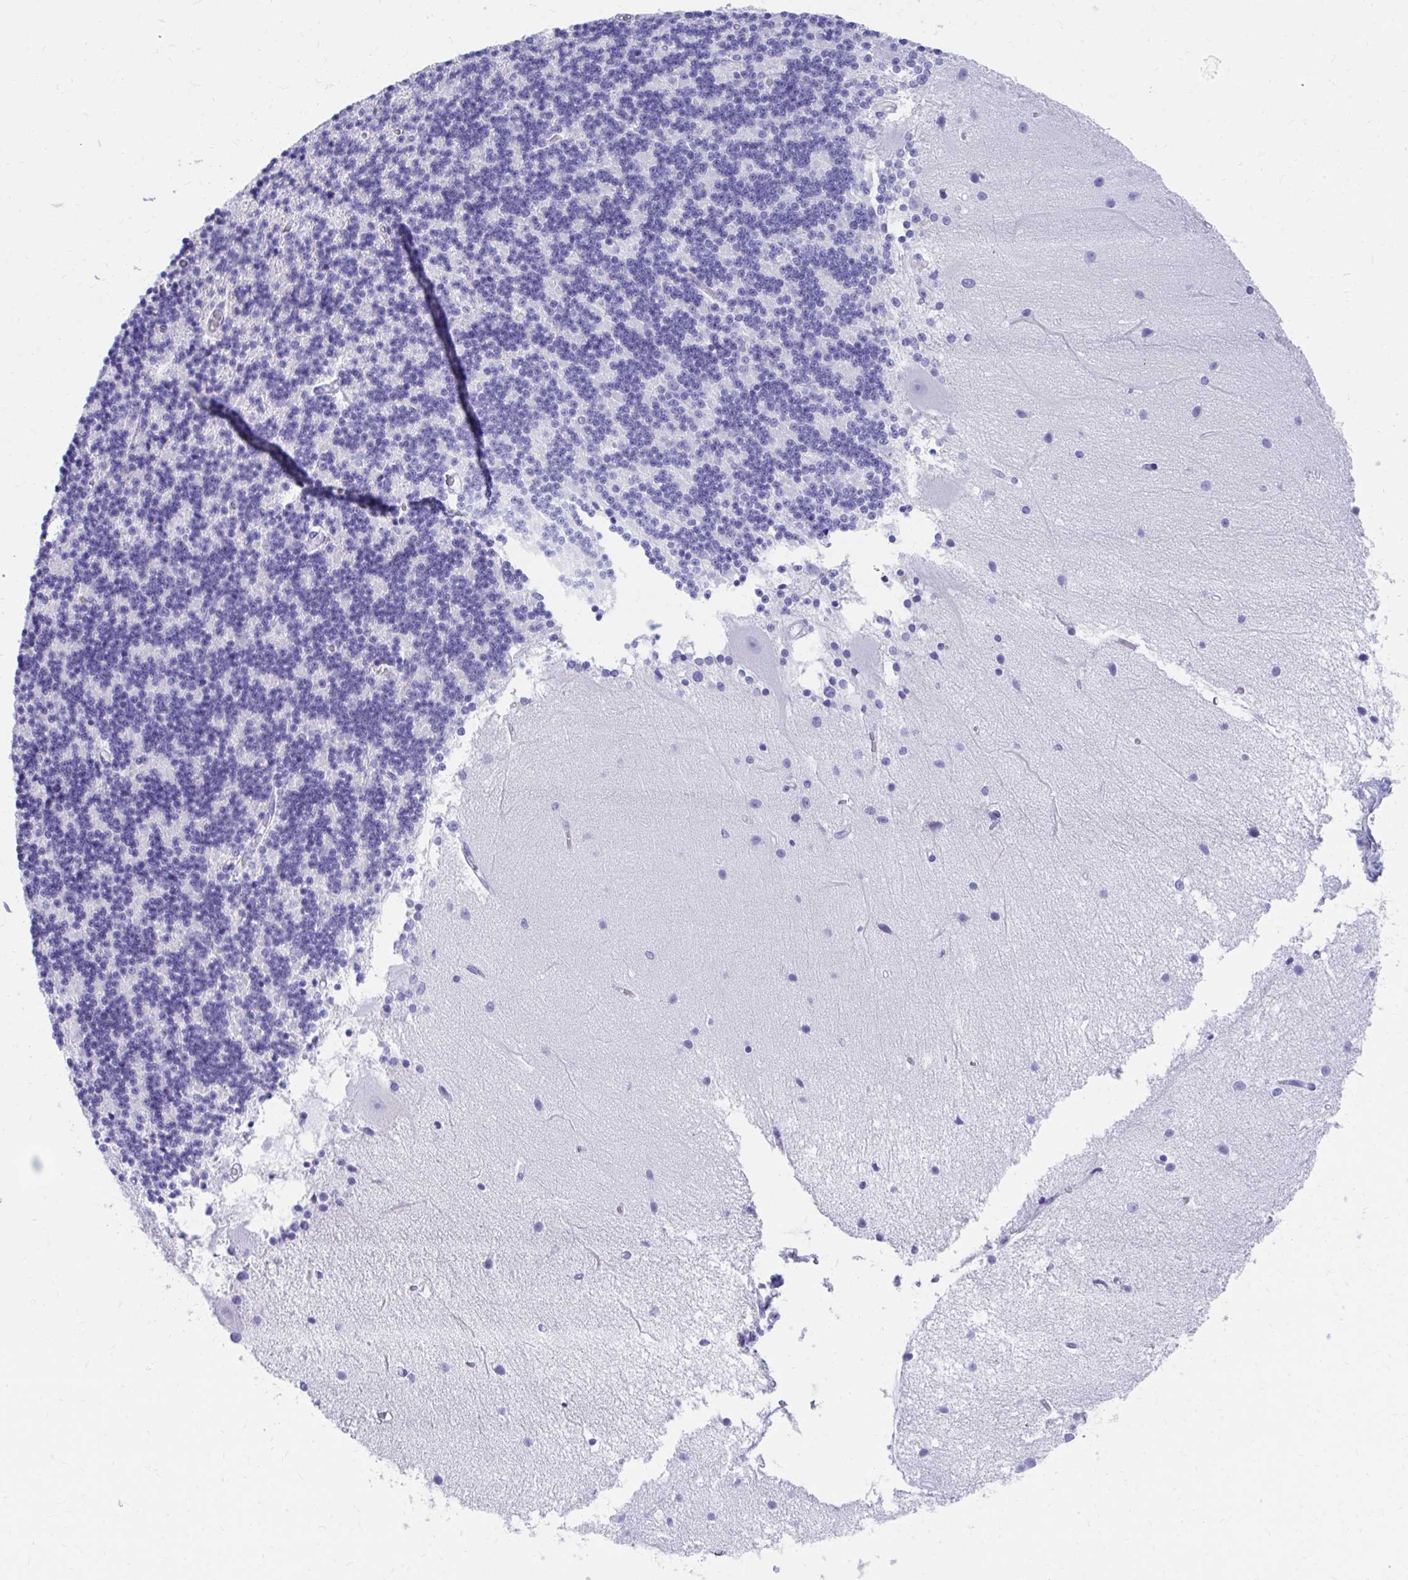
{"staining": {"intensity": "negative", "quantity": "none", "location": "none"}, "tissue": "cerebellum", "cell_type": "Cells in granular layer", "image_type": "normal", "snomed": [{"axis": "morphology", "description": "Normal tissue, NOS"}, {"axis": "topography", "description": "Cerebellum"}], "caption": "An immunohistochemistry (IHC) histopathology image of unremarkable cerebellum is shown. There is no staining in cells in granular layer of cerebellum.", "gene": "RUNX3", "patient": {"sex": "female", "age": 54}}